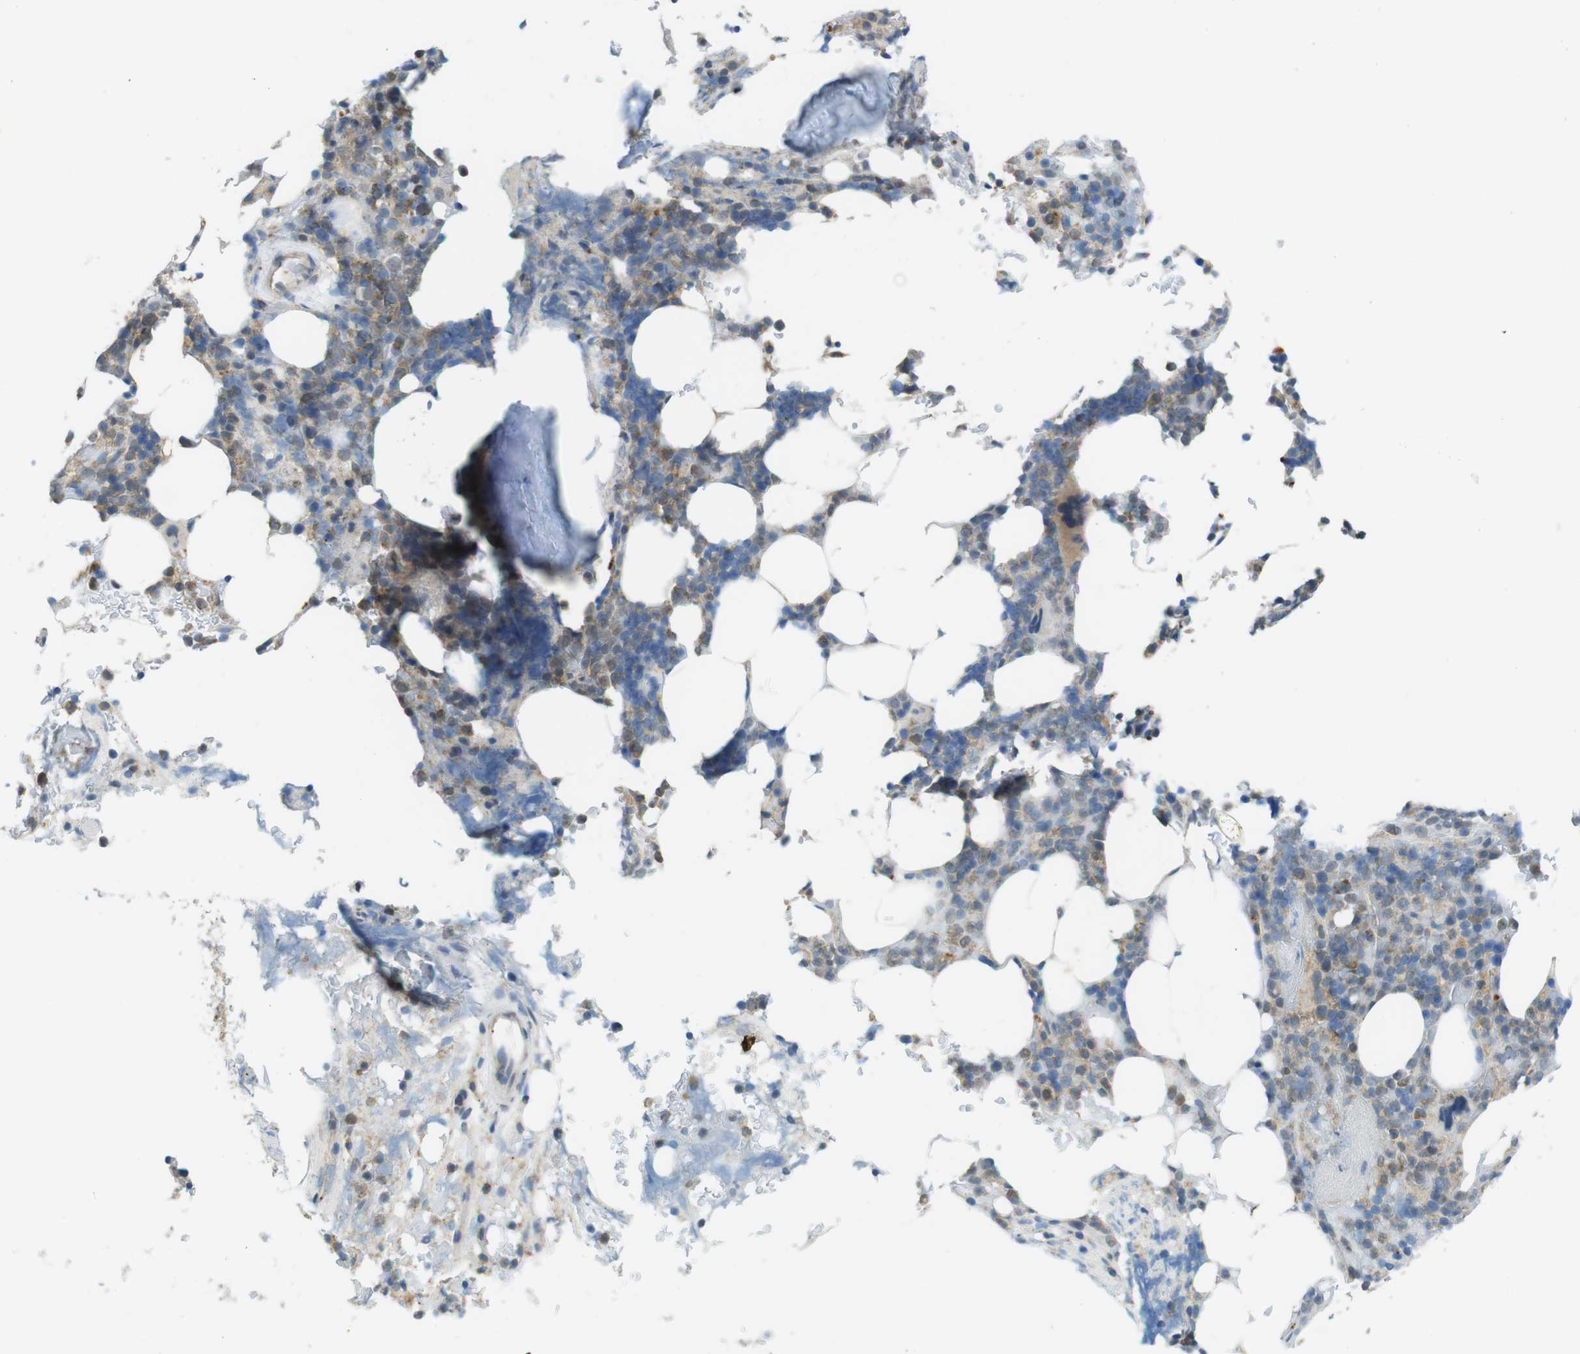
{"staining": {"intensity": "moderate", "quantity": "25%-75%", "location": "cytoplasmic/membranous"}, "tissue": "bone marrow", "cell_type": "Hematopoietic cells", "image_type": "normal", "snomed": [{"axis": "morphology", "description": "Normal tissue, NOS"}, {"axis": "topography", "description": "Bone marrow"}], "caption": "High-power microscopy captured an immunohistochemistry (IHC) micrograph of unremarkable bone marrow, revealing moderate cytoplasmic/membranous positivity in about 25%-75% of hematopoietic cells.", "gene": "BRI3BP", "patient": {"sex": "female", "age": 73}}